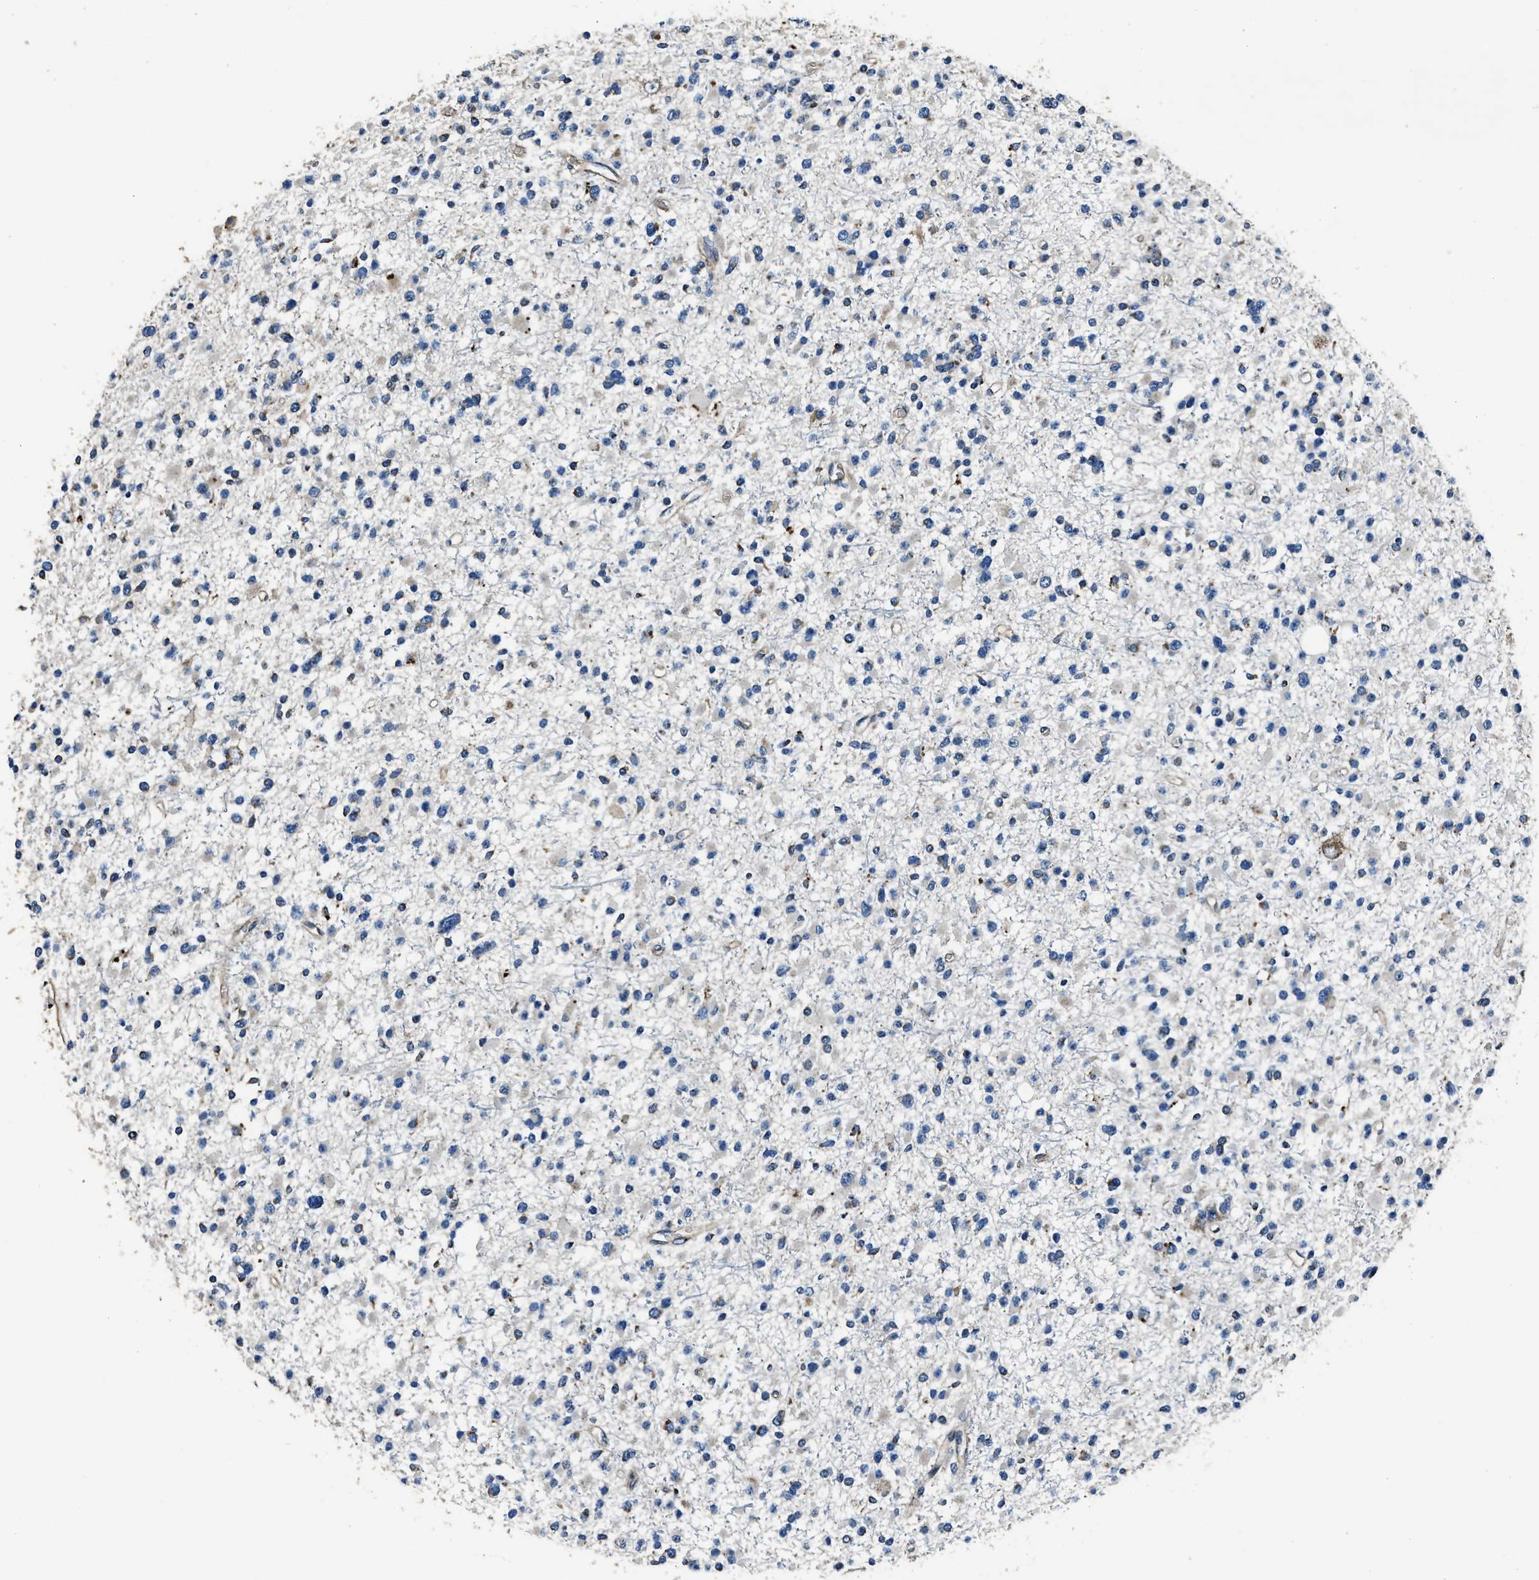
{"staining": {"intensity": "negative", "quantity": "none", "location": "none"}, "tissue": "glioma", "cell_type": "Tumor cells", "image_type": "cancer", "snomed": [{"axis": "morphology", "description": "Glioma, malignant, Low grade"}, {"axis": "topography", "description": "Brain"}], "caption": "This is a image of immunohistochemistry (IHC) staining of low-grade glioma (malignant), which shows no staining in tumor cells. (IHC, brightfield microscopy, high magnification).", "gene": "OGDH", "patient": {"sex": "female", "age": 22}}